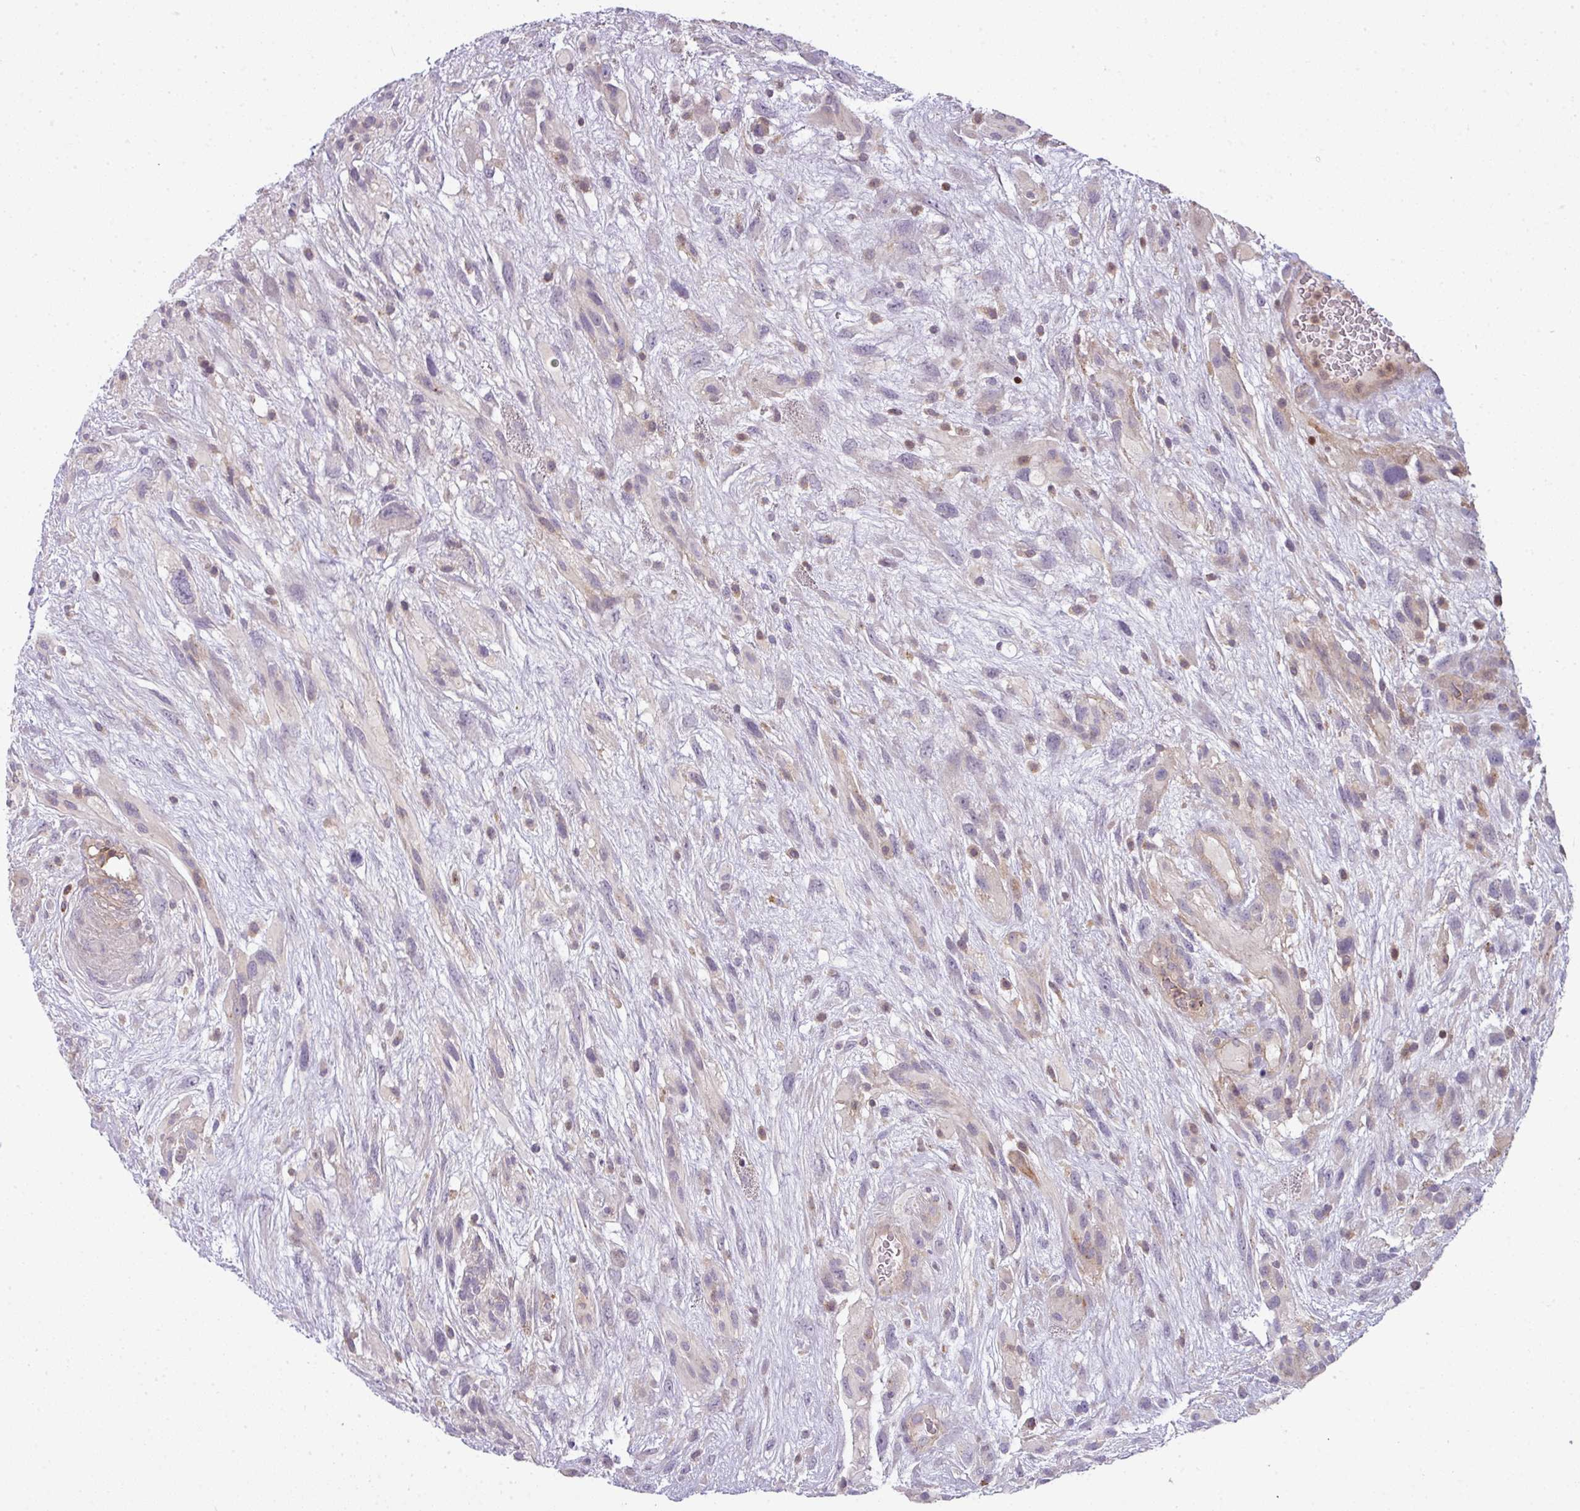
{"staining": {"intensity": "negative", "quantity": "none", "location": "none"}, "tissue": "glioma", "cell_type": "Tumor cells", "image_type": "cancer", "snomed": [{"axis": "morphology", "description": "Glioma, malignant, High grade"}, {"axis": "topography", "description": "Brain"}], "caption": "Human glioma stained for a protein using IHC demonstrates no positivity in tumor cells.", "gene": "STAT5A", "patient": {"sex": "male", "age": 61}}